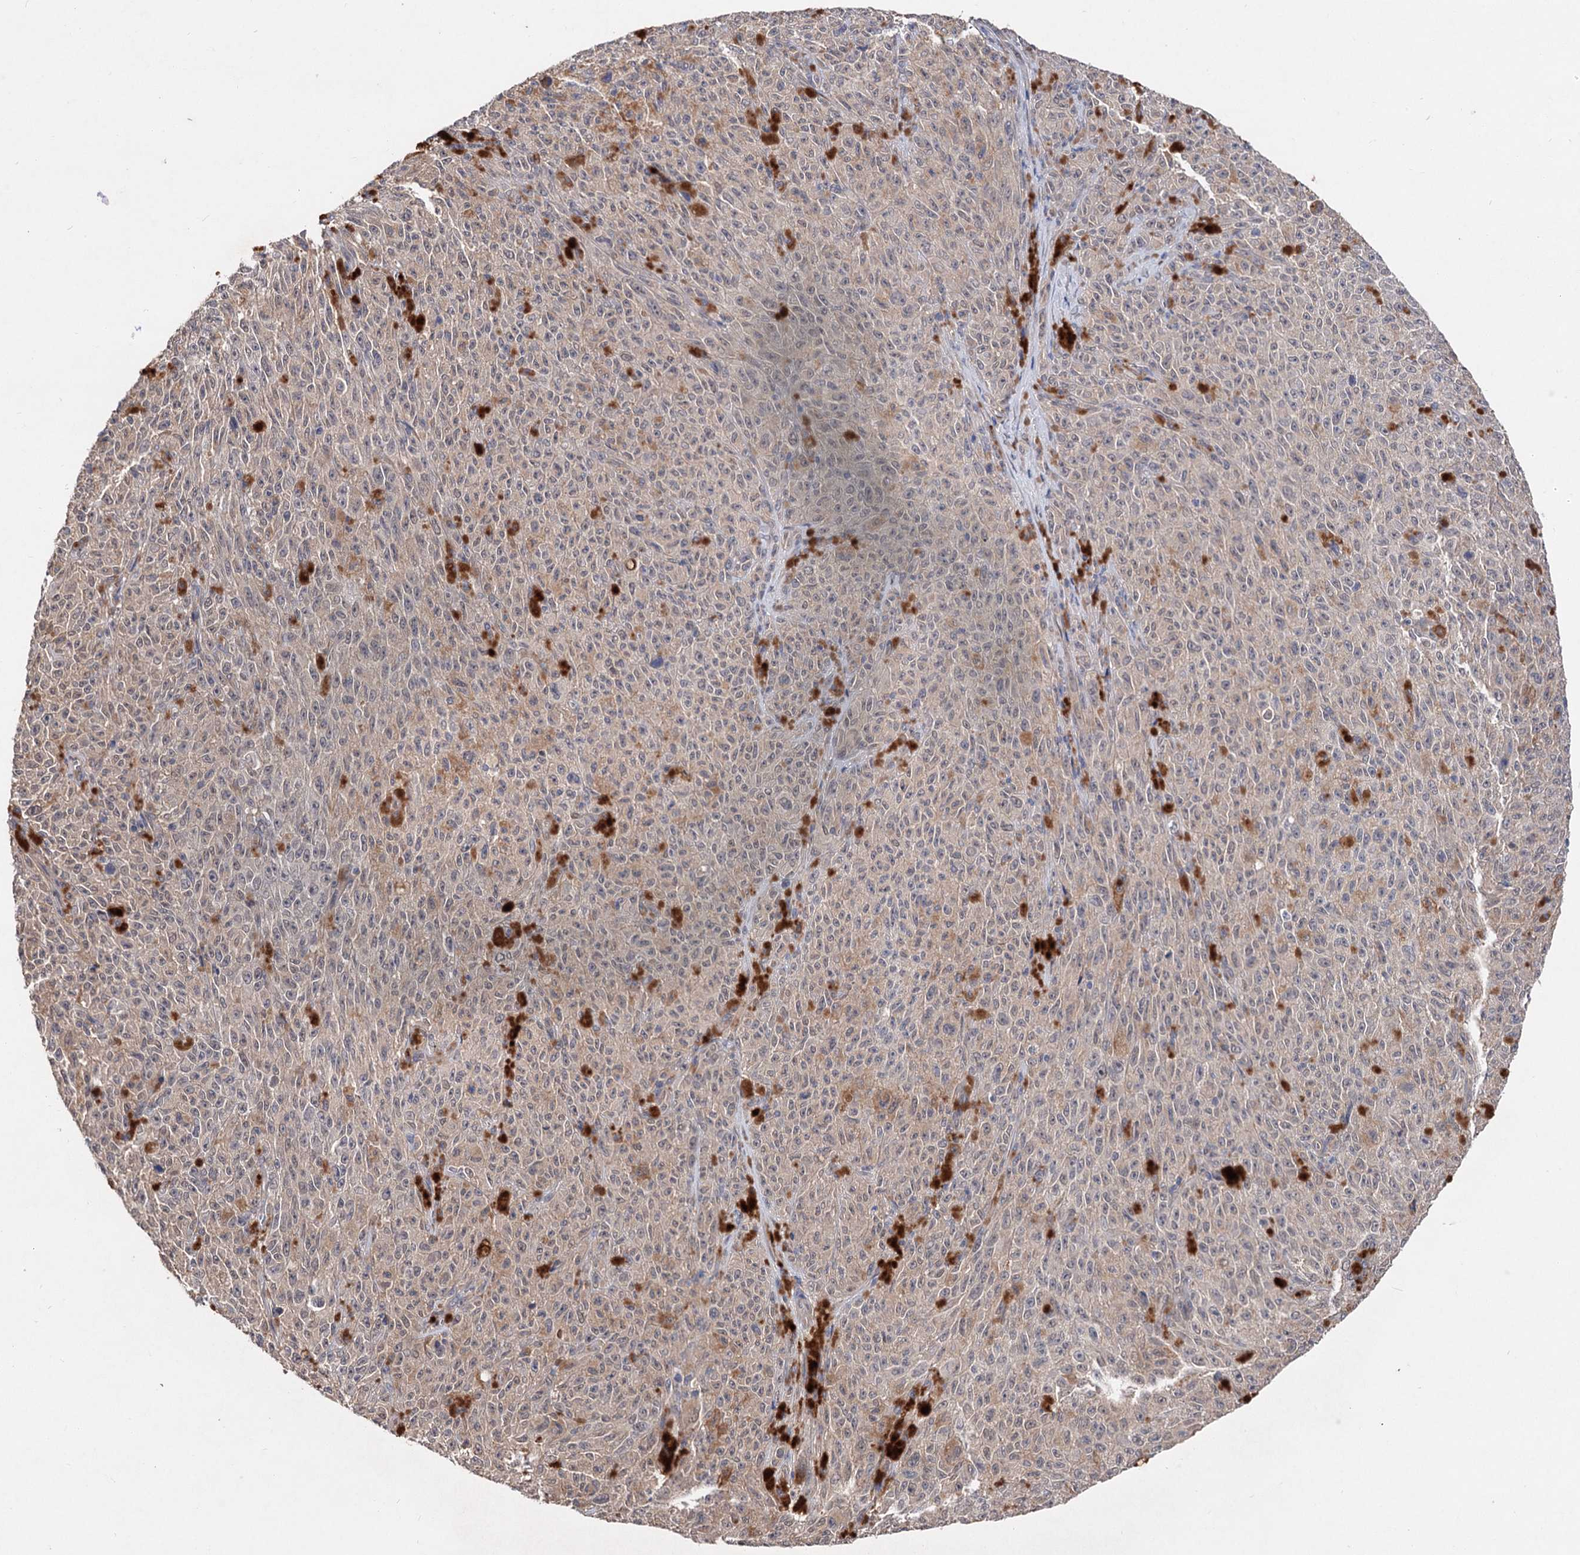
{"staining": {"intensity": "weak", "quantity": "25%-75%", "location": "cytoplasmic/membranous"}, "tissue": "melanoma", "cell_type": "Tumor cells", "image_type": "cancer", "snomed": [{"axis": "morphology", "description": "Malignant melanoma, NOS"}, {"axis": "topography", "description": "Skin"}], "caption": "Brown immunohistochemical staining in melanoma reveals weak cytoplasmic/membranous staining in about 25%-75% of tumor cells.", "gene": "NUDCD2", "patient": {"sex": "female", "age": 82}}